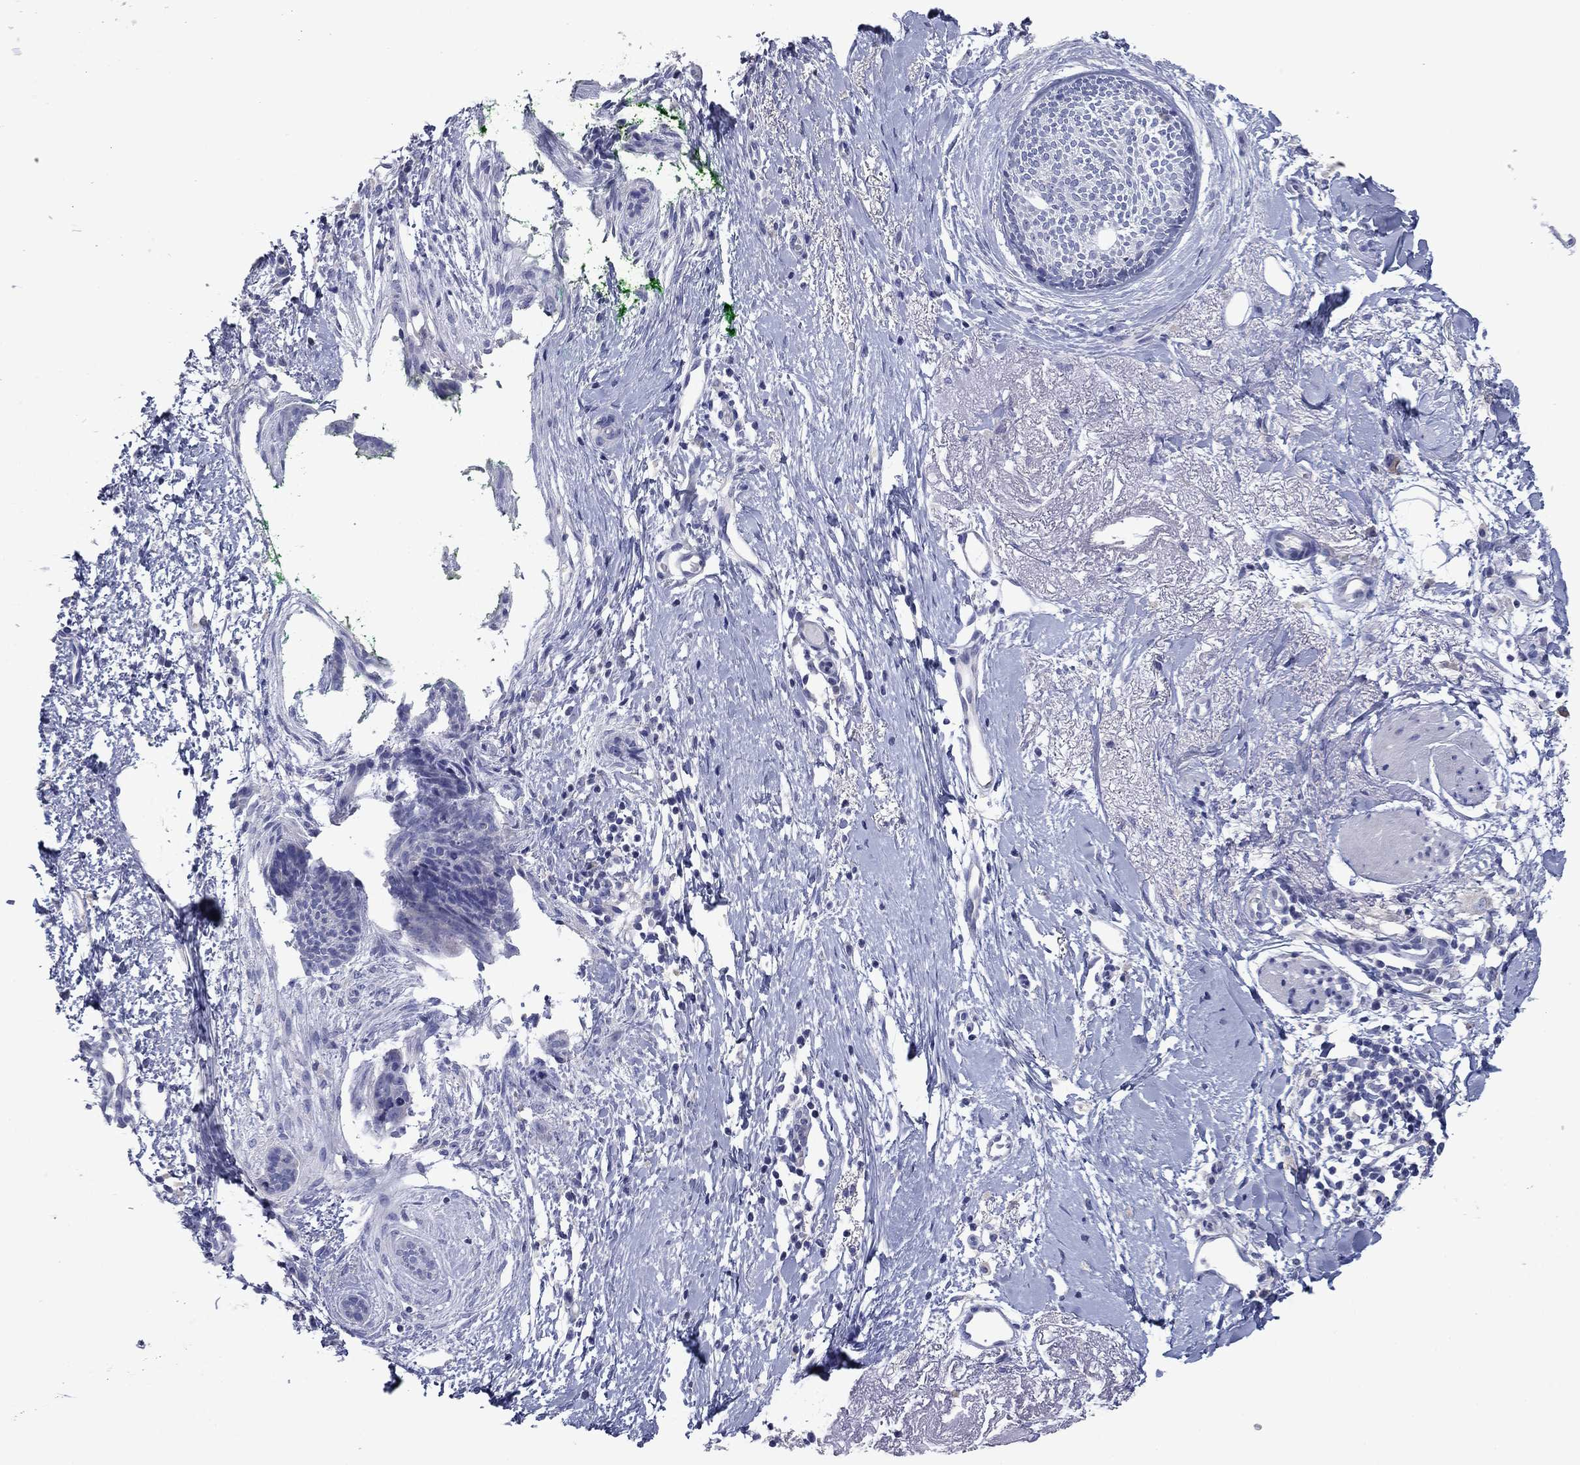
{"staining": {"intensity": "negative", "quantity": "none", "location": "none"}, "tissue": "skin cancer", "cell_type": "Tumor cells", "image_type": "cancer", "snomed": [{"axis": "morphology", "description": "Basal cell carcinoma"}, {"axis": "topography", "description": "Skin"}], "caption": "There is no significant staining in tumor cells of skin cancer.", "gene": "GRK7", "patient": {"sex": "female", "age": 65}}